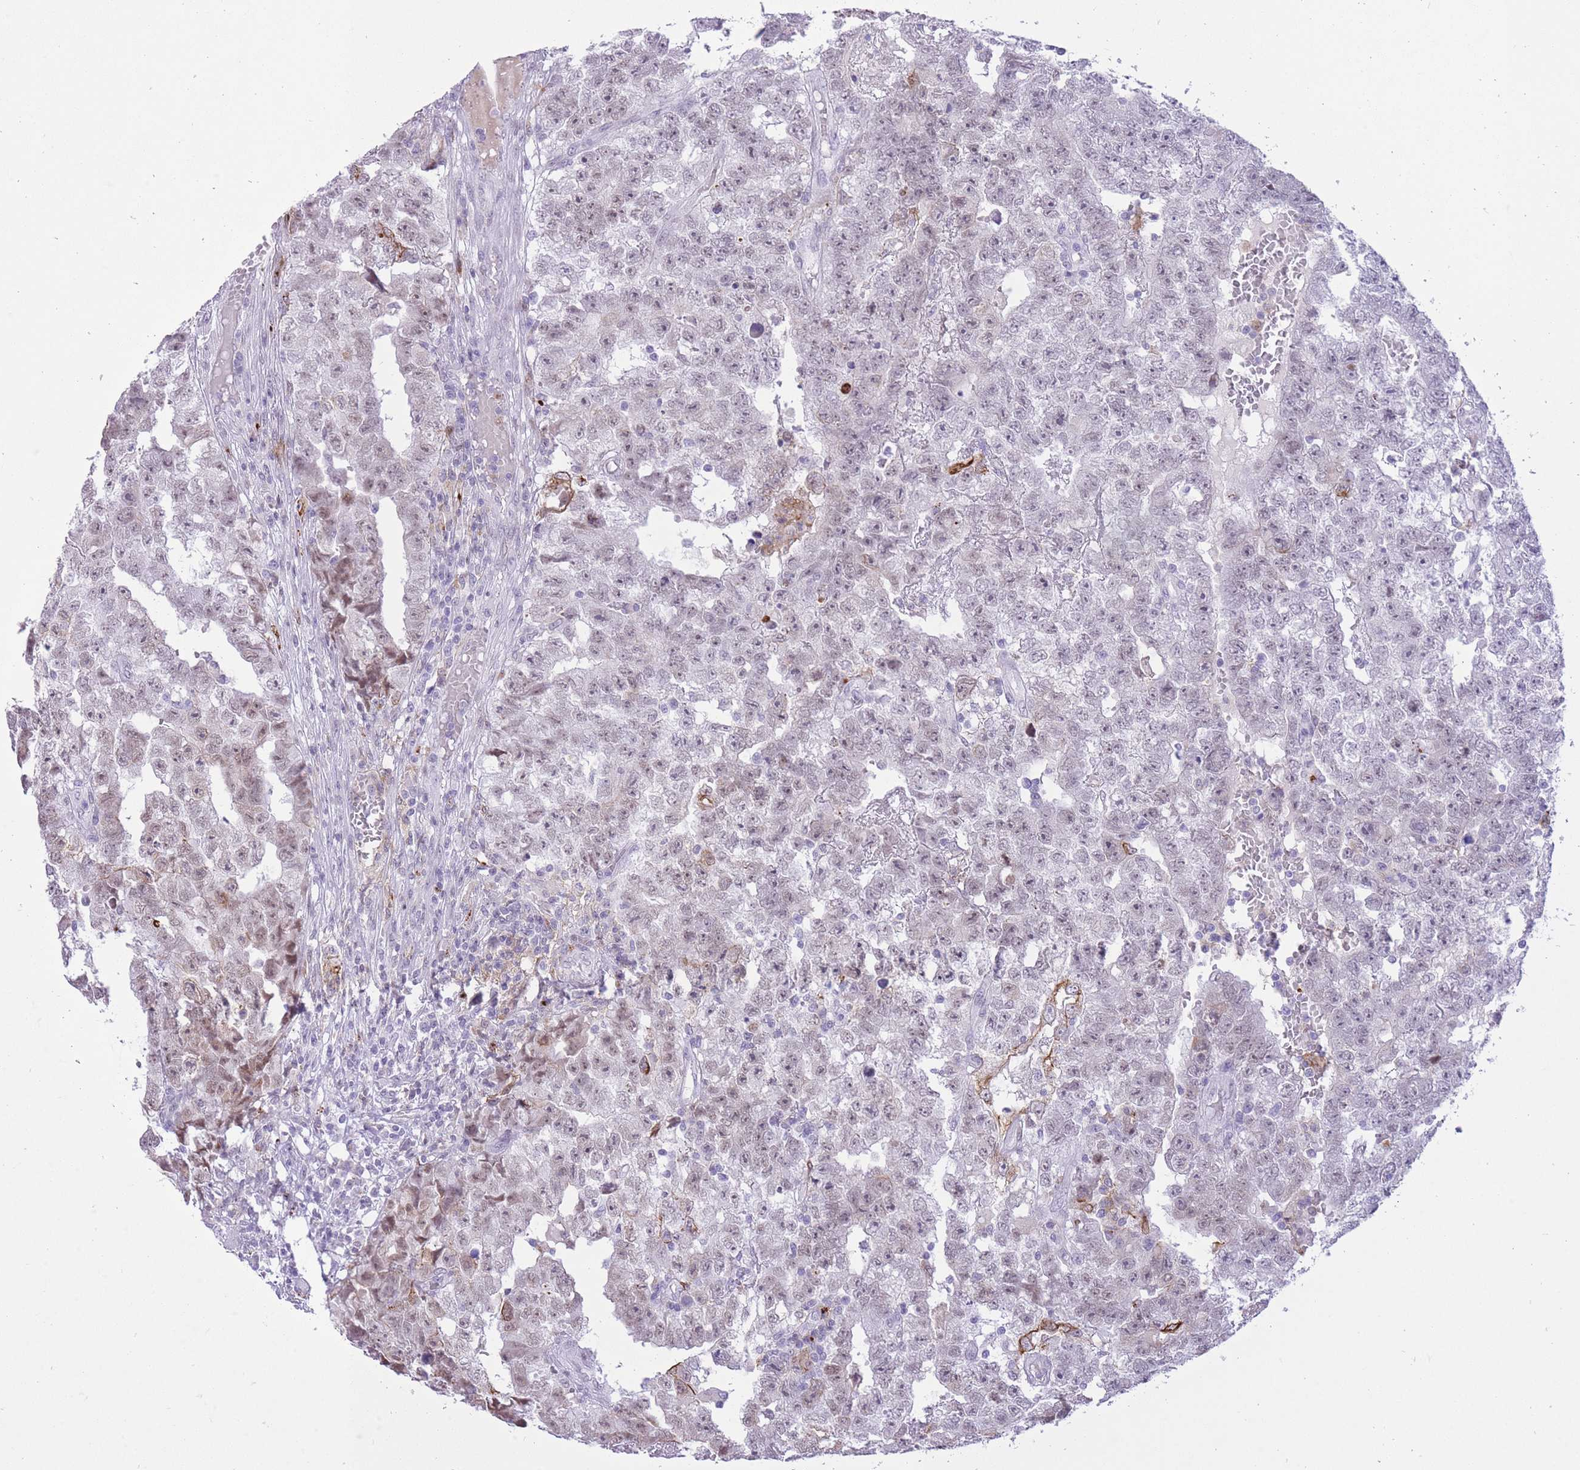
{"staining": {"intensity": "weak", "quantity": "25%-75%", "location": "nuclear"}, "tissue": "testis cancer", "cell_type": "Tumor cells", "image_type": "cancer", "snomed": [{"axis": "morphology", "description": "Carcinoma, Embryonal, NOS"}, {"axis": "topography", "description": "Testis"}], "caption": "Tumor cells exhibit low levels of weak nuclear positivity in about 25%-75% of cells in human testis cancer.", "gene": "MEIS3", "patient": {"sex": "male", "age": 25}}